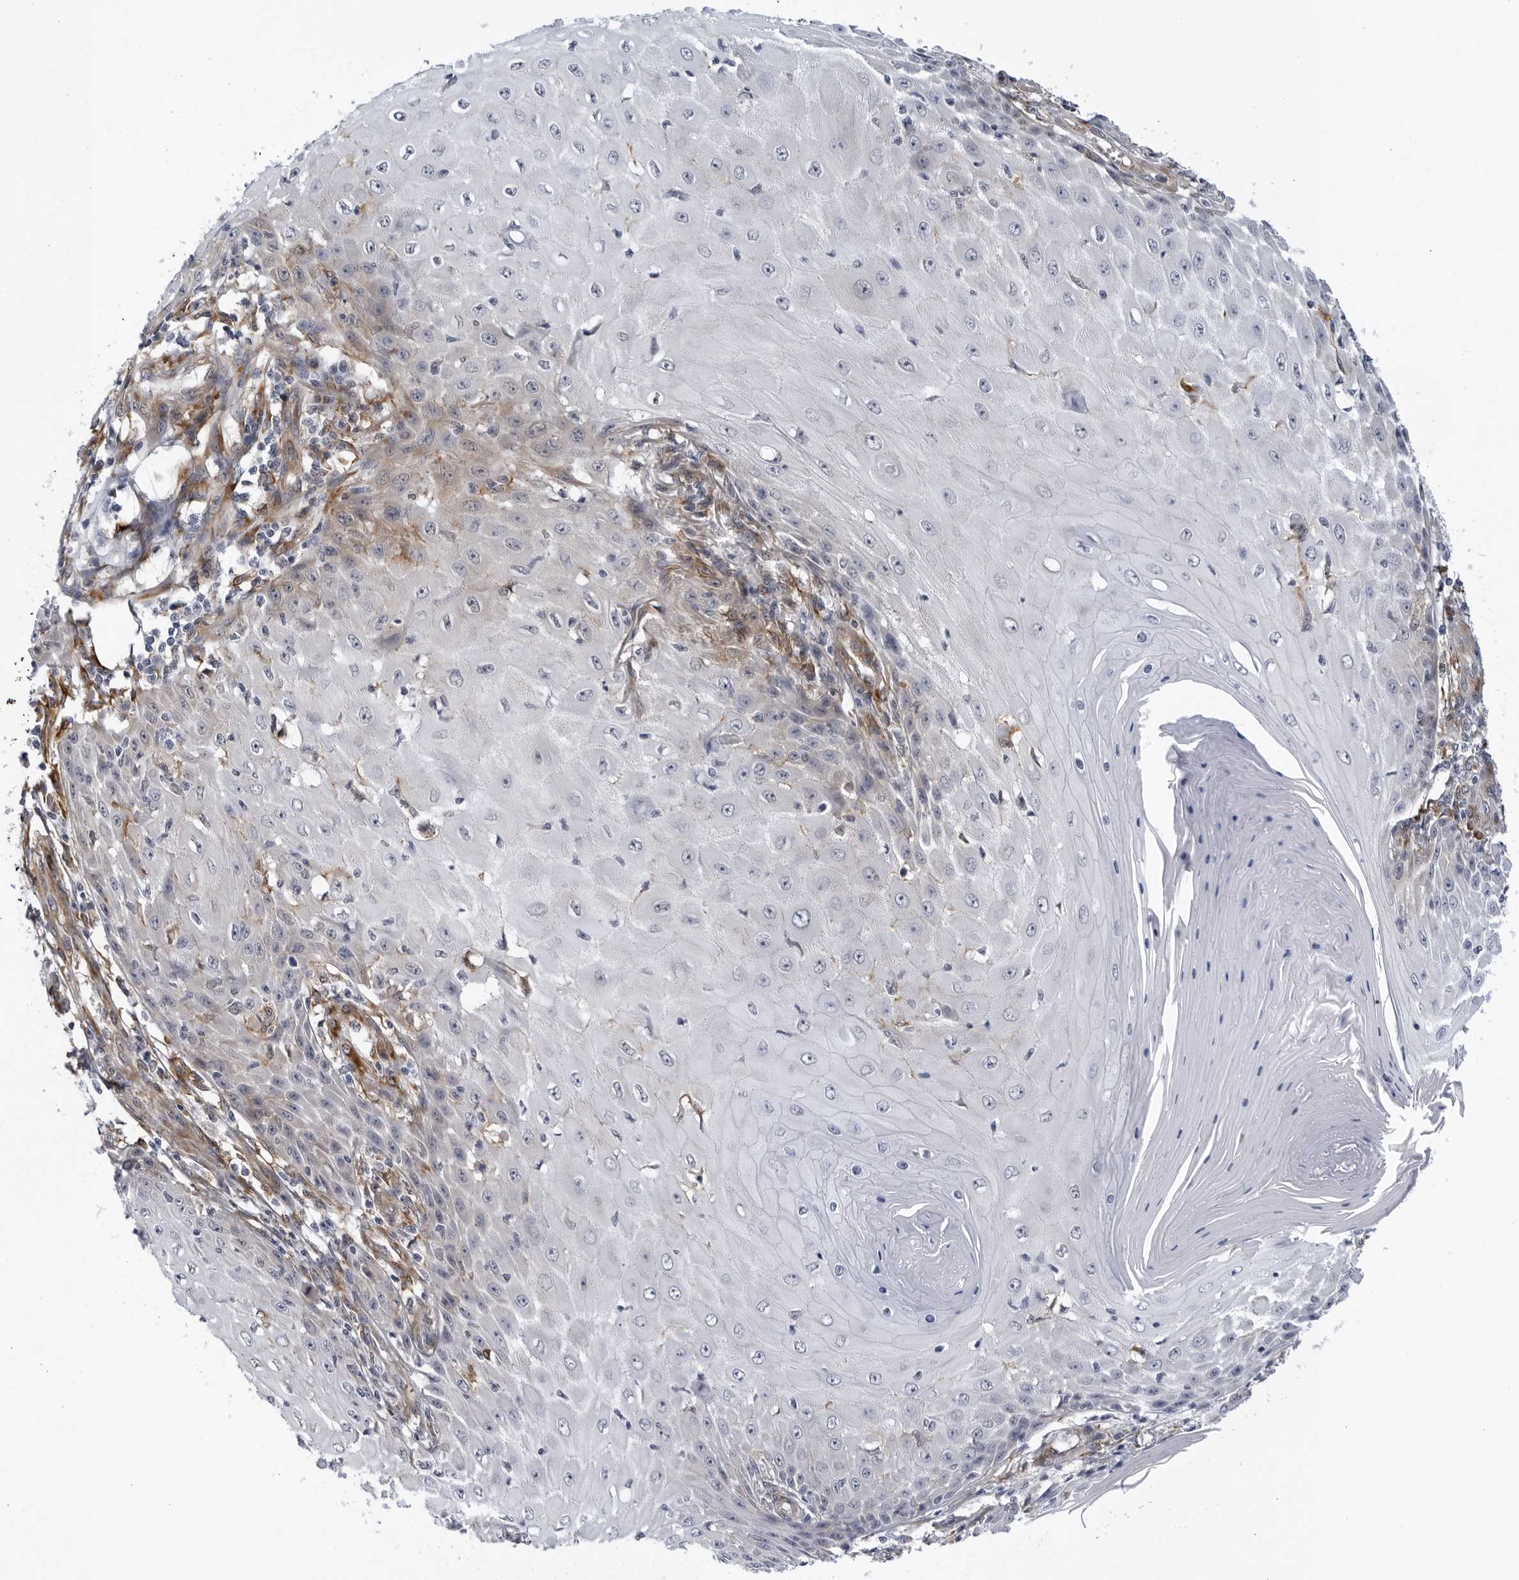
{"staining": {"intensity": "weak", "quantity": "<25%", "location": "cytoplasmic/membranous"}, "tissue": "skin cancer", "cell_type": "Tumor cells", "image_type": "cancer", "snomed": [{"axis": "morphology", "description": "Squamous cell carcinoma, NOS"}, {"axis": "topography", "description": "Skin"}], "caption": "High magnification brightfield microscopy of skin squamous cell carcinoma stained with DAB (brown) and counterstained with hematoxylin (blue): tumor cells show no significant positivity. Brightfield microscopy of IHC stained with DAB (3,3'-diaminobenzidine) (brown) and hematoxylin (blue), captured at high magnification.", "gene": "BMP2K", "patient": {"sex": "female", "age": 73}}